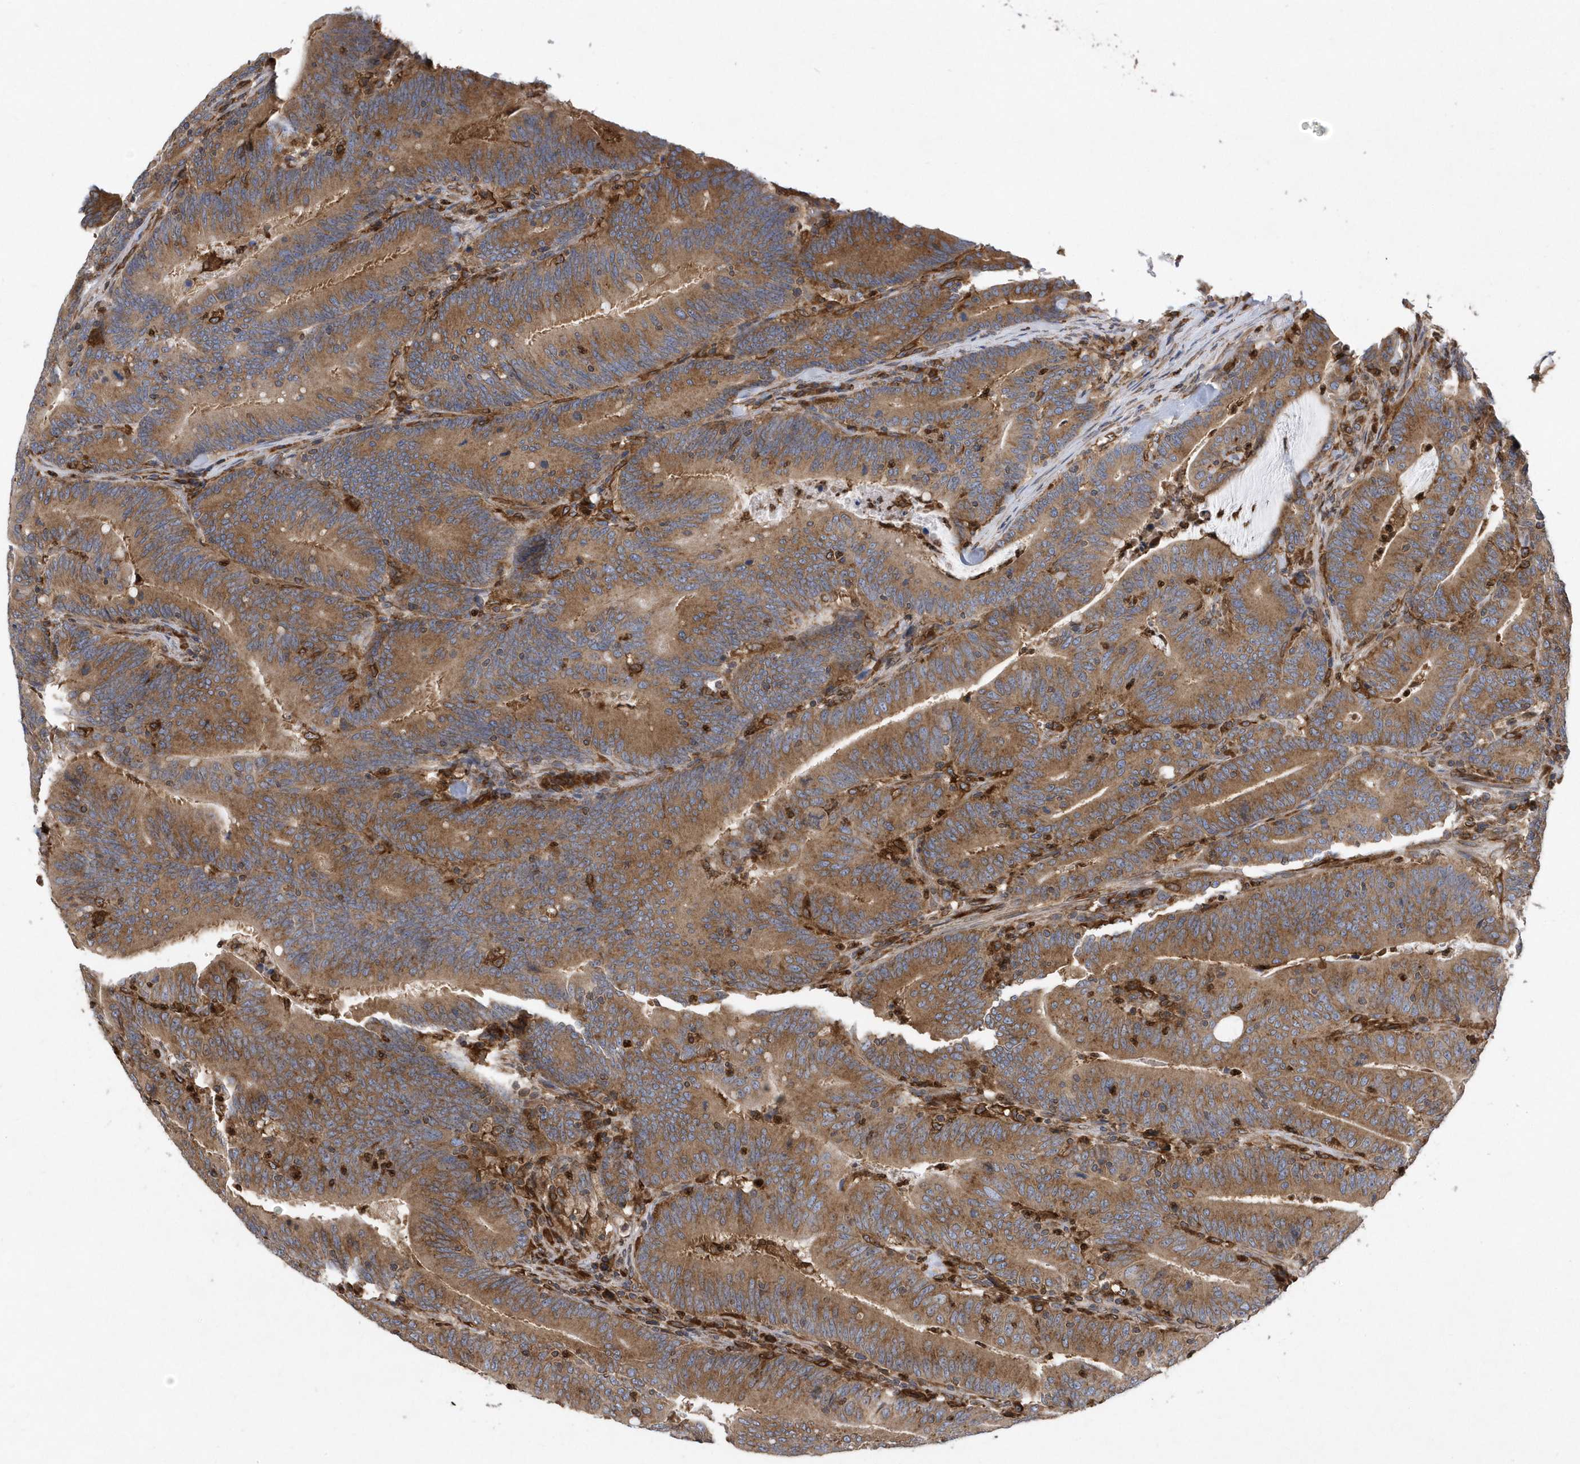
{"staining": {"intensity": "moderate", "quantity": ">75%", "location": "cytoplasmic/membranous"}, "tissue": "colorectal cancer", "cell_type": "Tumor cells", "image_type": "cancer", "snomed": [{"axis": "morphology", "description": "Adenocarcinoma, NOS"}, {"axis": "topography", "description": "Colon"}], "caption": "Immunohistochemical staining of human colorectal adenocarcinoma demonstrates medium levels of moderate cytoplasmic/membranous protein expression in approximately >75% of tumor cells.", "gene": "VAMP7", "patient": {"sex": "female", "age": 66}}